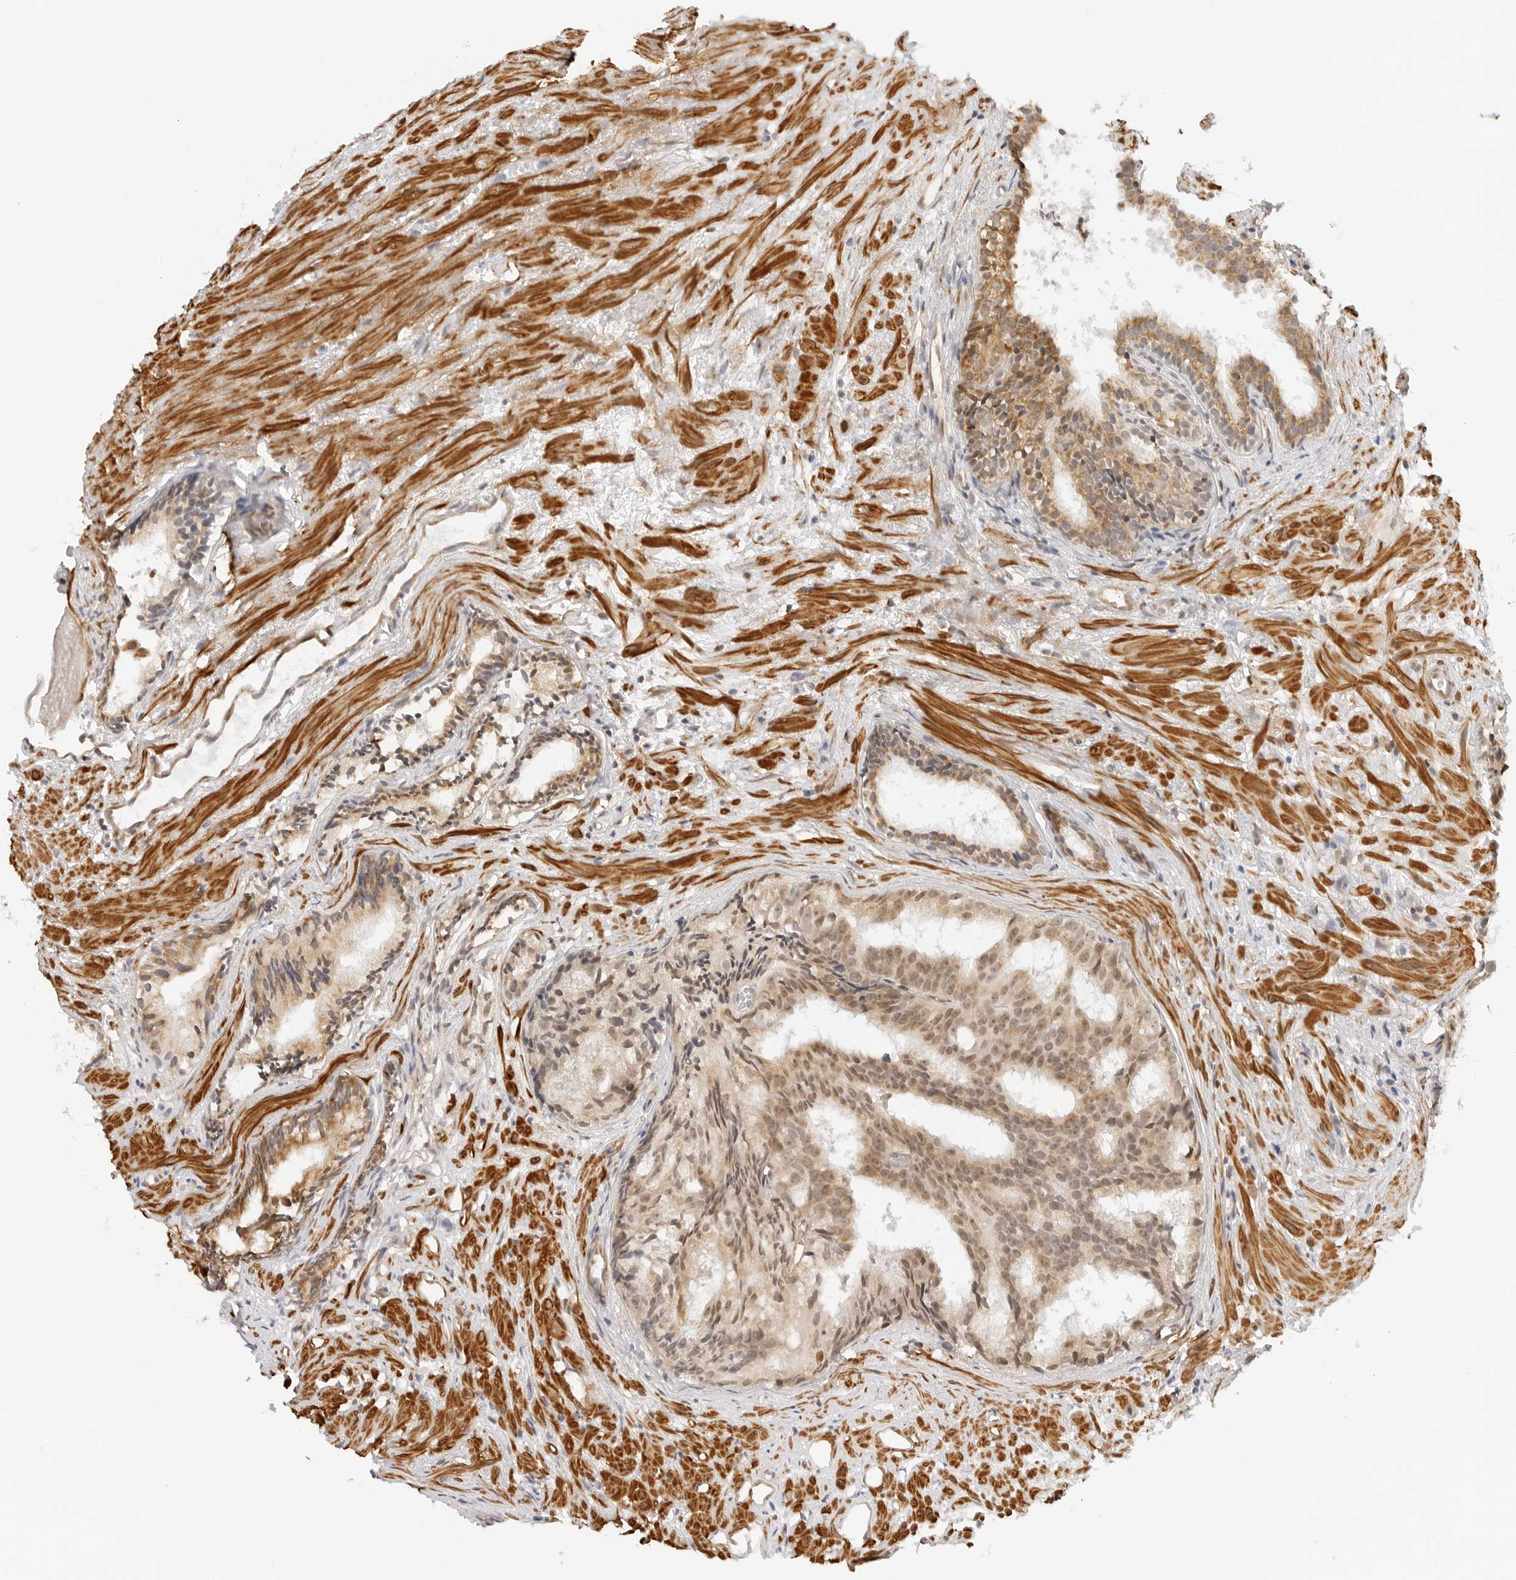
{"staining": {"intensity": "moderate", "quantity": ">75%", "location": "cytoplasmic/membranous,nuclear"}, "tissue": "prostate cancer", "cell_type": "Tumor cells", "image_type": "cancer", "snomed": [{"axis": "morphology", "description": "Adenocarcinoma, Low grade"}, {"axis": "topography", "description": "Prostate"}], "caption": "Immunohistochemical staining of human prostate low-grade adenocarcinoma exhibits medium levels of moderate cytoplasmic/membranous and nuclear positivity in approximately >75% of tumor cells.", "gene": "GORAB", "patient": {"sex": "male", "age": 88}}